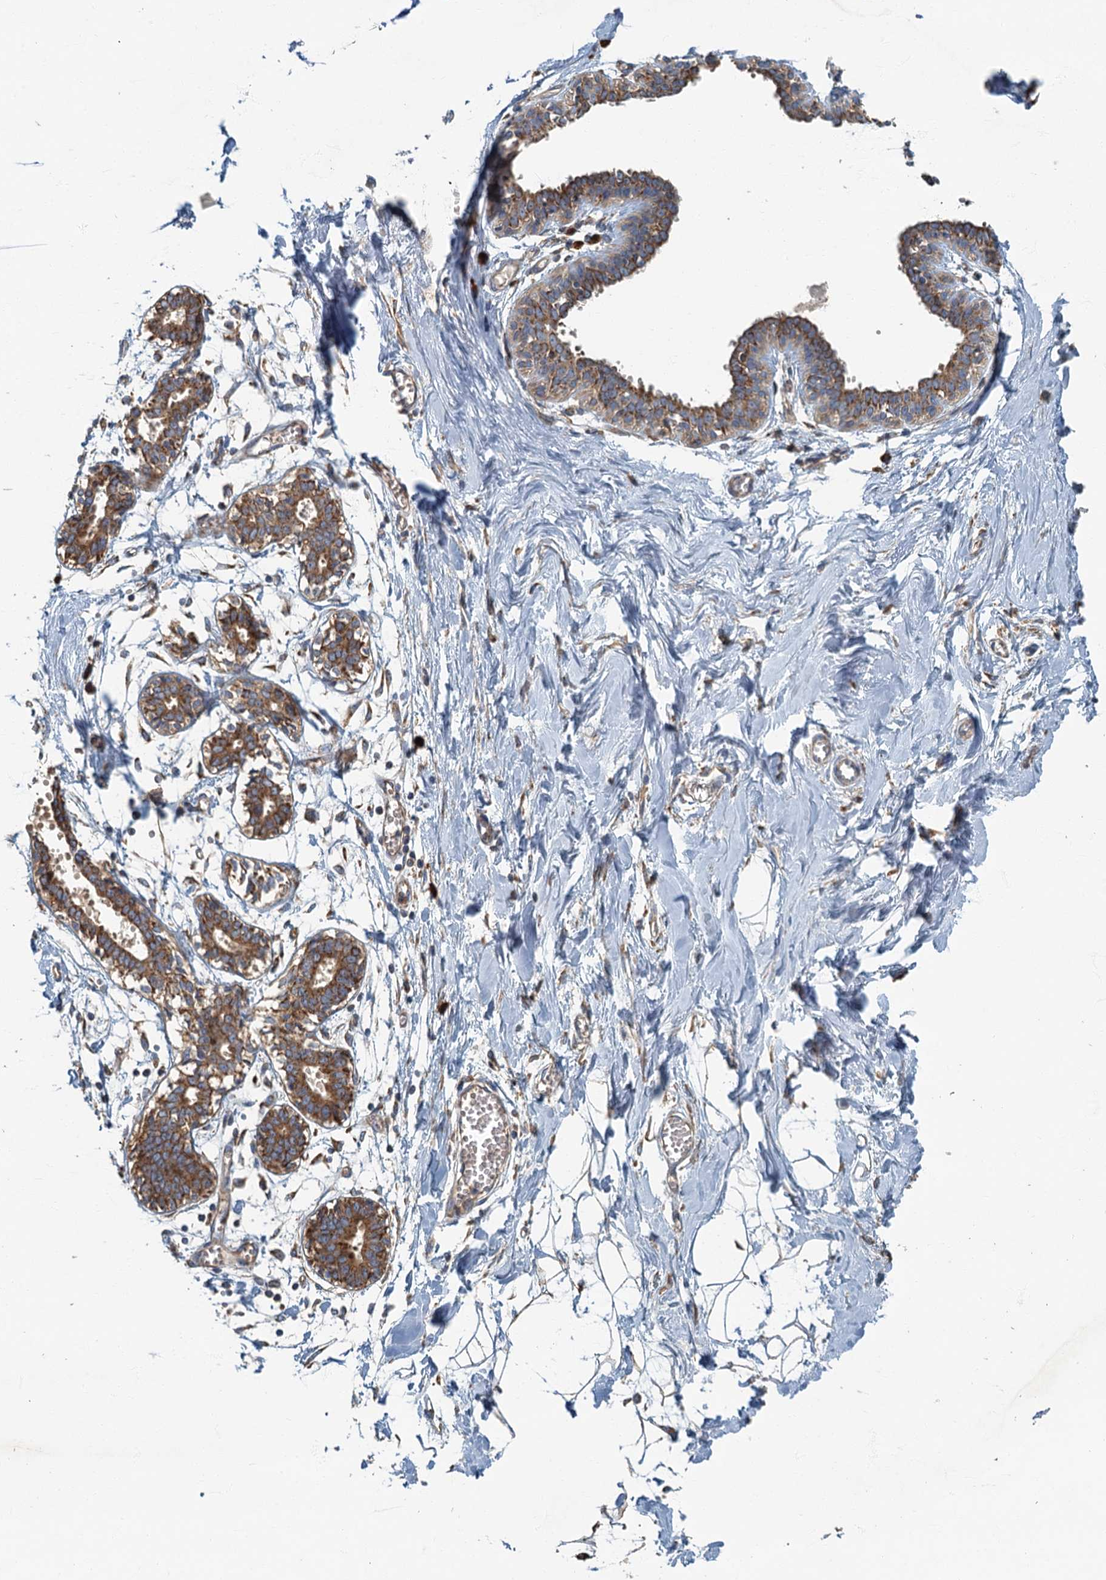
{"staining": {"intensity": "negative", "quantity": "none", "location": "none"}, "tissue": "breast", "cell_type": "Adipocytes", "image_type": "normal", "snomed": [{"axis": "morphology", "description": "Normal tissue, NOS"}, {"axis": "topography", "description": "Breast"}], "caption": "This is an IHC micrograph of benign human breast. There is no expression in adipocytes.", "gene": "SPDYC", "patient": {"sex": "female", "age": 27}}